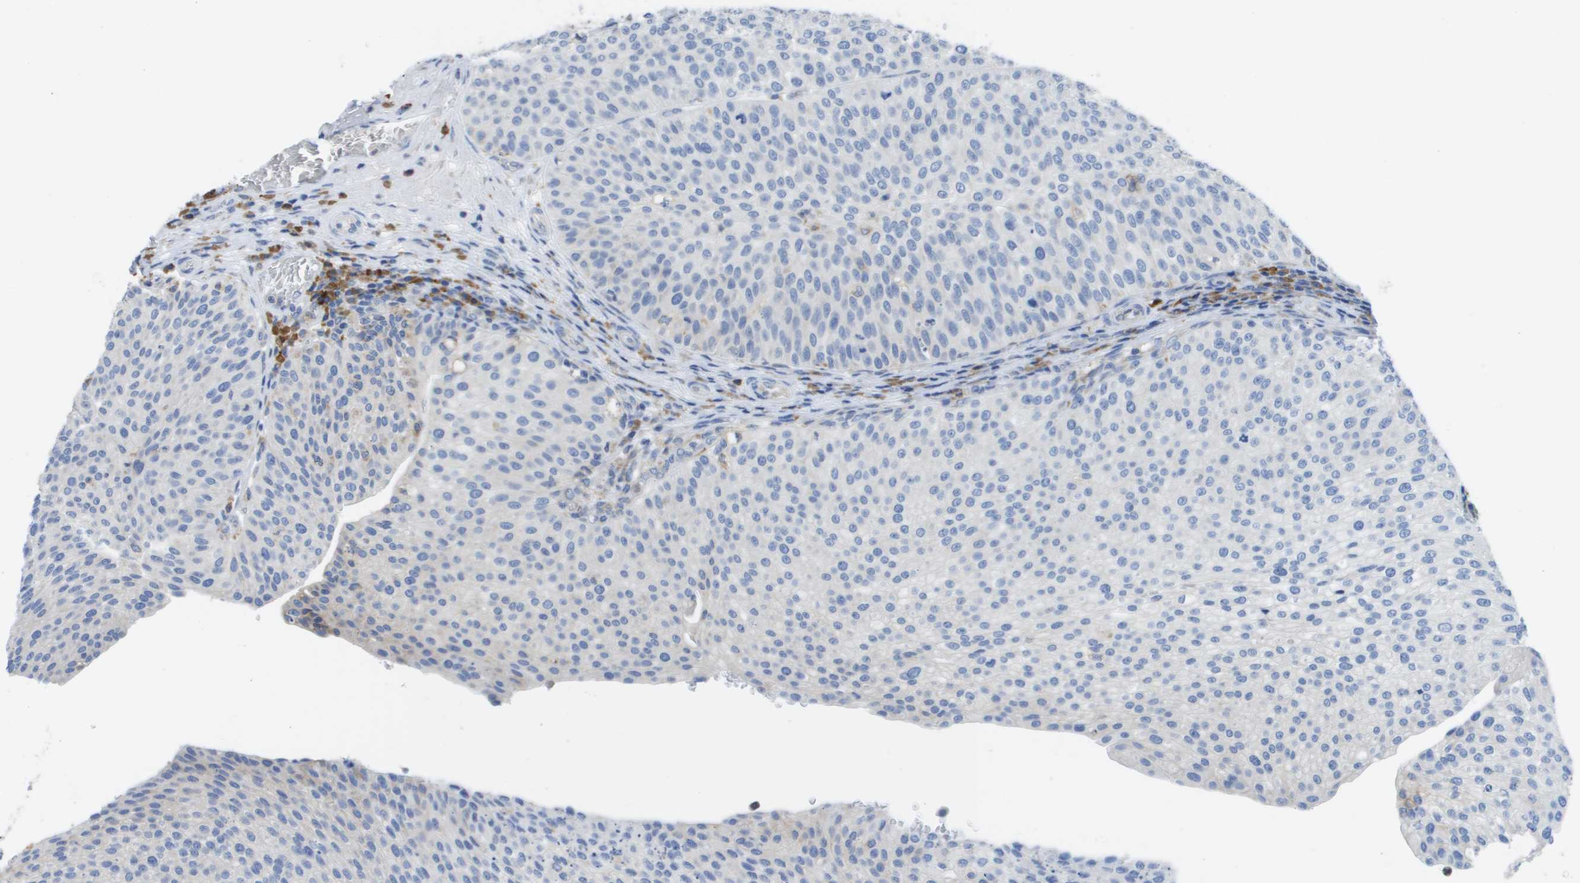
{"staining": {"intensity": "negative", "quantity": "none", "location": "none"}, "tissue": "urothelial cancer", "cell_type": "Tumor cells", "image_type": "cancer", "snomed": [{"axis": "morphology", "description": "Urothelial carcinoma, Low grade"}, {"axis": "topography", "description": "Smooth muscle"}, {"axis": "topography", "description": "Urinary bladder"}], "caption": "This is a image of immunohistochemistry staining of urothelial cancer, which shows no positivity in tumor cells.", "gene": "SDR42E1", "patient": {"sex": "male", "age": 60}}